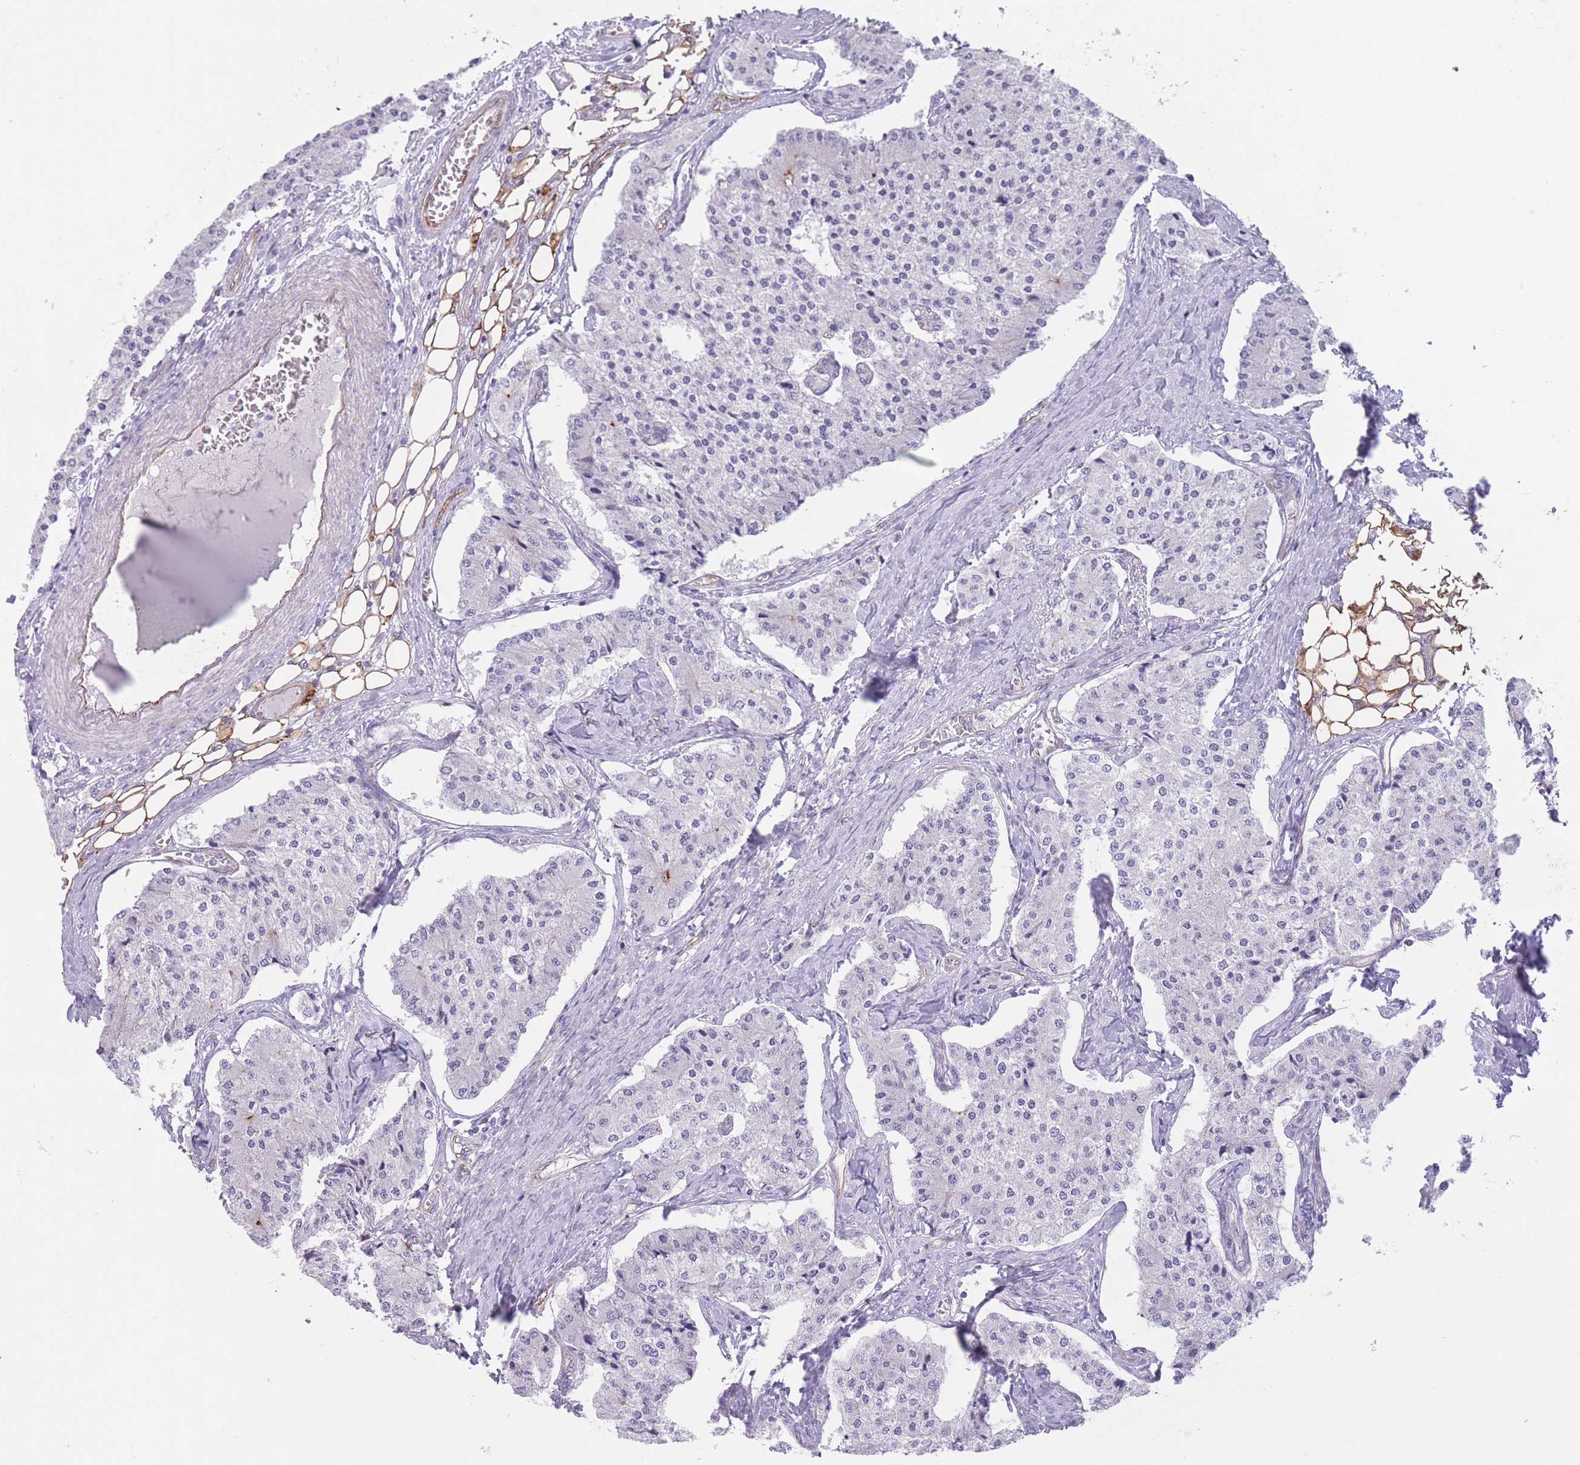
{"staining": {"intensity": "negative", "quantity": "none", "location": "none"}, "tissue": "carcinoid", "cell_type": "Tumor cells", "image_type": "cancer", "snomed": [{"axis": "morphology", "description": "Carcinoid, malignant, NOS"}, {"axis": "topography", "description": "Colon"}], "caption": "Malignant carcinoid was stained to show a protein in brown. There is no significant staining in tumor cells.", "gene": "PTCD1", "patient": {"sex": "female", "age": 52}}